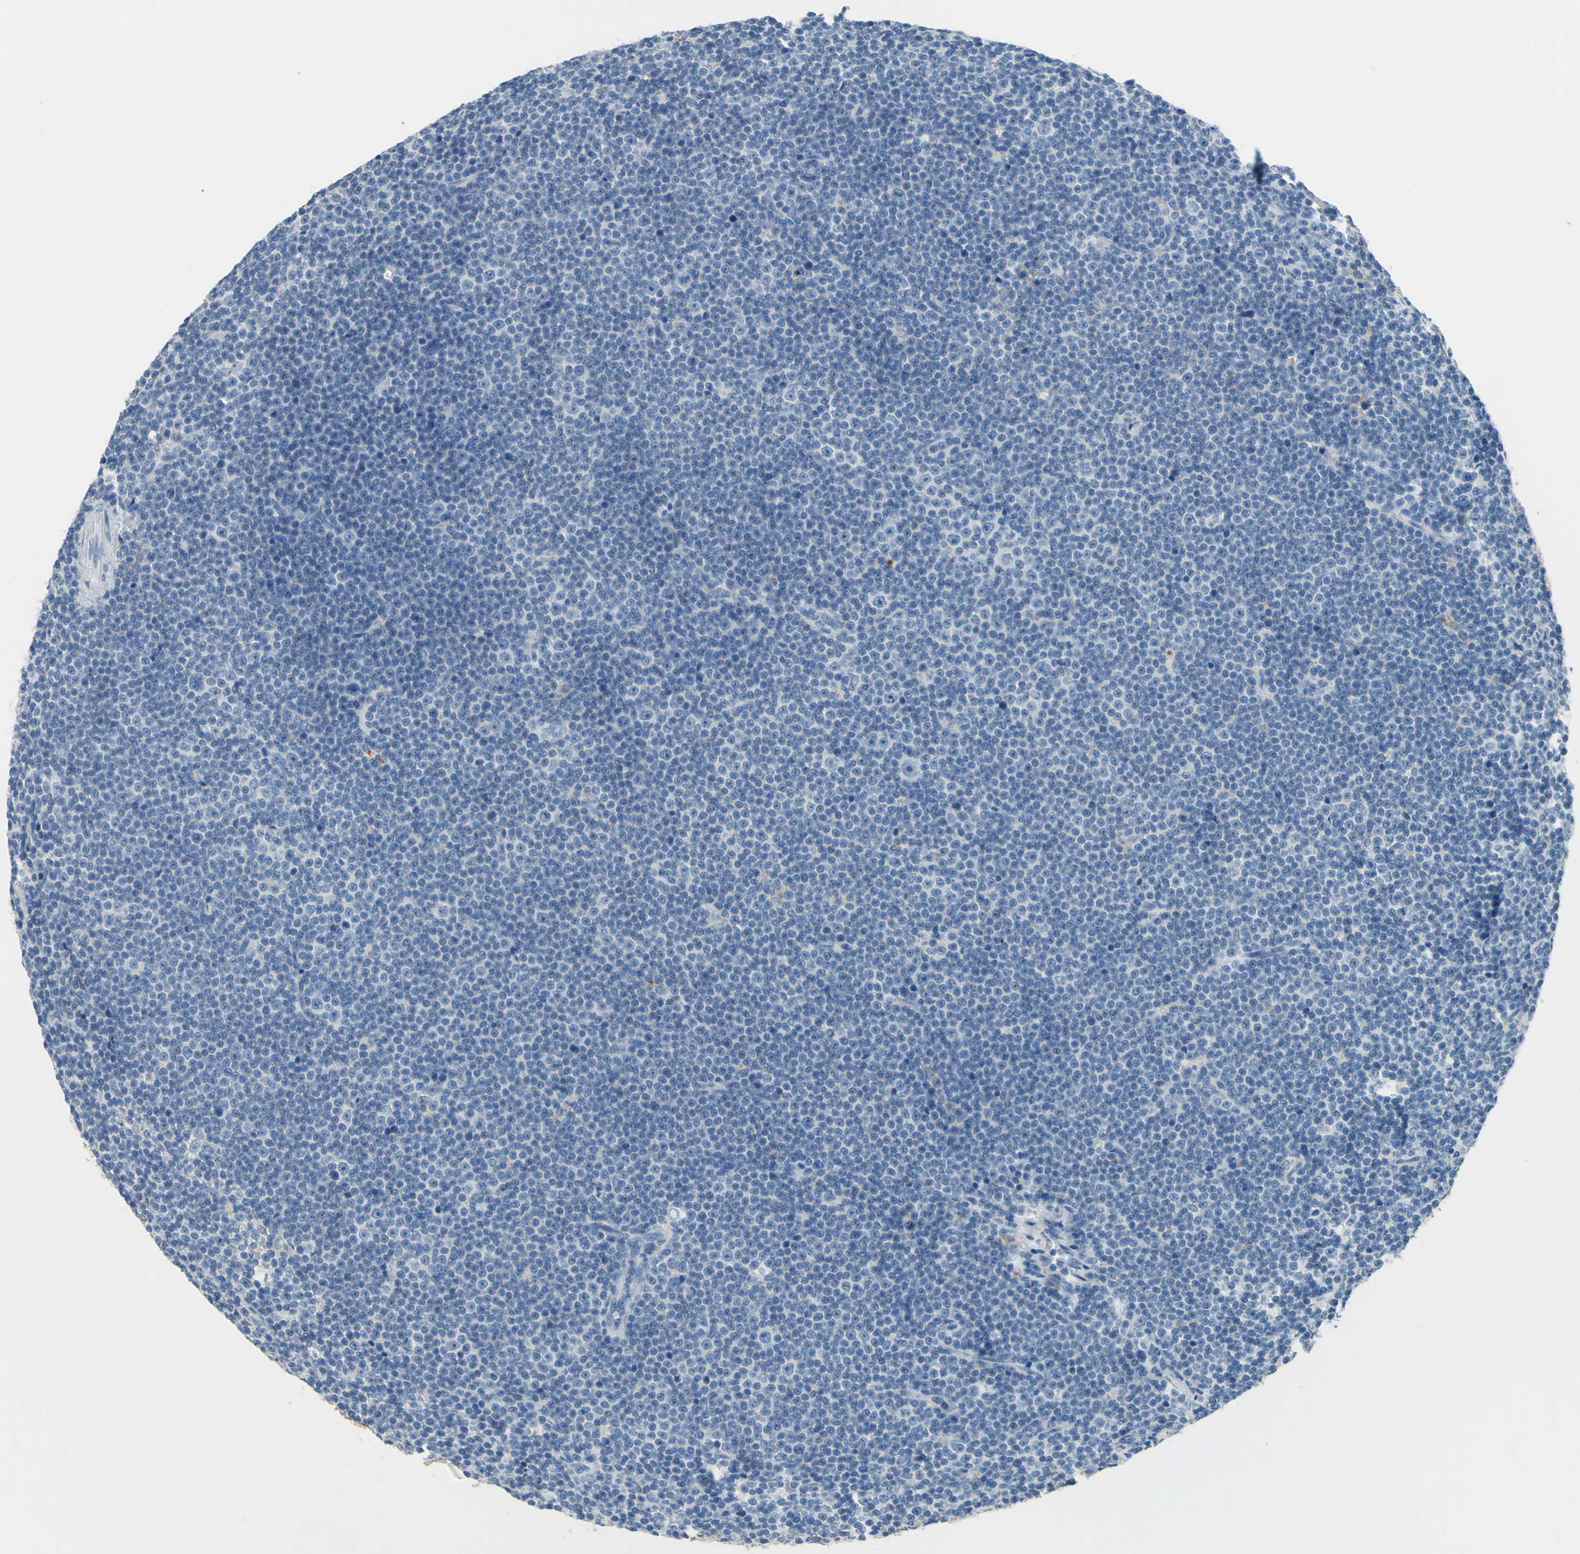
{"staining": {"intensity": "negative", "quantity": "none", "location": "none"}, "tissue": "lymphoma", "cell_type": "Tumor cells", "image_type": "cancer", "snomed": [{"axis": "morphology", "description": "Malignant lymphoma, non-Hodgkin's type, Low grade"}, {"axis": "topography", "description": "Lymph node"}], "caption": "DAB immunohistochemical staining of lymphoma demonstrates no significant positivity in tumor cells. The staining was performed using DAB (3,3'-diaminobenzidine) to visualize the protein expression in brown, while the nuclei were stained in blue with hematoxylin (Magnification: 20x).", "gene": "CDH10", "patient": {"sex": "female", "age": 67}}